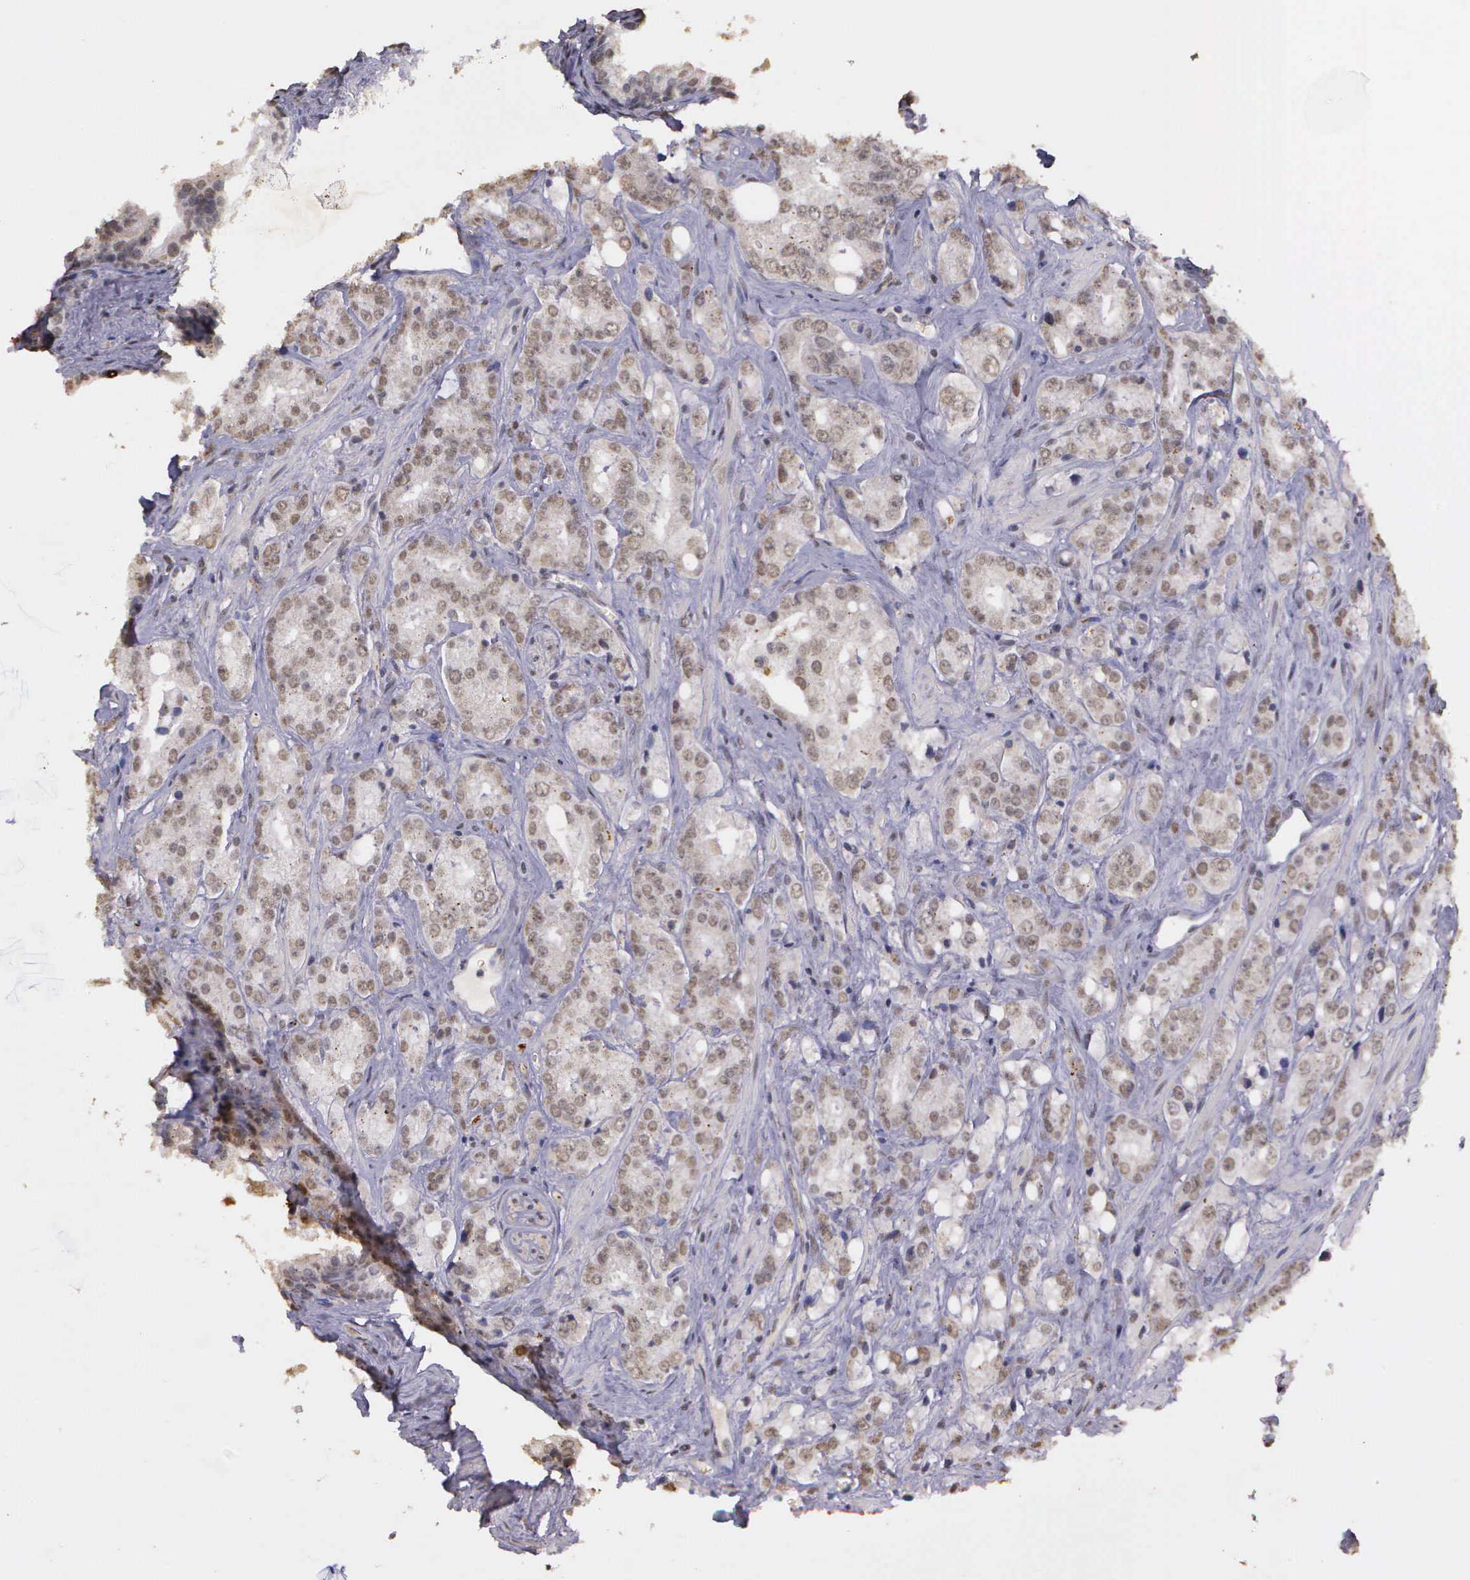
{"staining": {"intensity": "weak", "quantity": ">75%", "location": "nuclear"}, "tissue": "prostate cancer", "cell_type": "Tumor cells", "image_type": "cancer", "snomed": [{"axis": "morphology", "description": "Adenocarcinoma, High grade"}, {"axis": "topography", "description": "Prostate"}], "caption": "The immunohistochemical stain labels weak nuclear staining in tumor cells of prostate high-grade adenocarcinoma tissue.", "gene": "ARMCX5", "patient": {"sex": "male", "age": 67}}